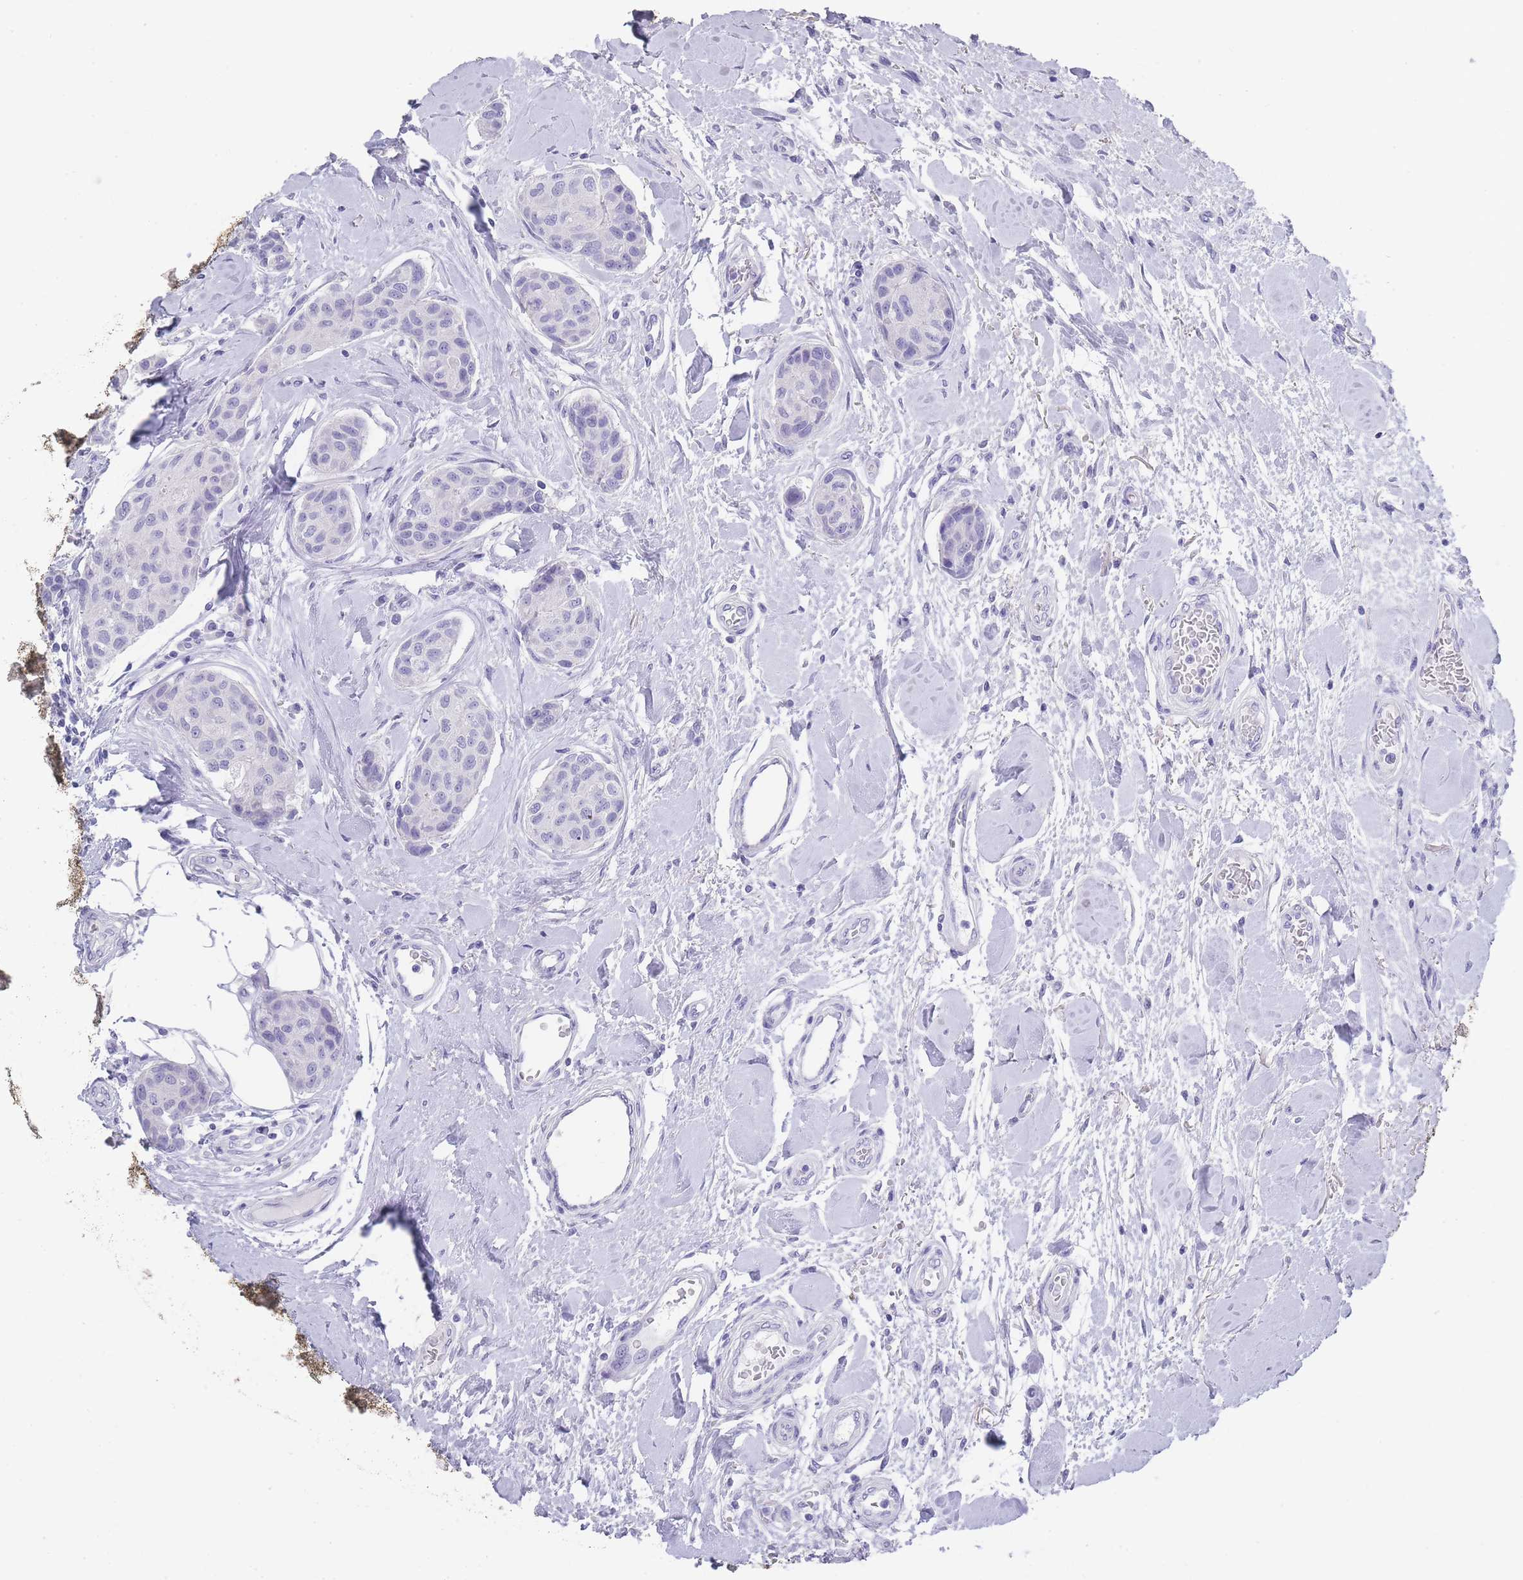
{"staining": {"intensity": "negative", "quantity": "none", "location": "none"}, "tissue": "breast cancer", "cell_type": "Tumor cells", "image_type": "cancer", "snomed": [{"axis": "morphology", "description": "Duct carcinoma"}, {"axis": "topography", "description": "Breast"}, {"axis": "topography", "description": "Lymph node"}], "caption": "Infiltrating ductal carcinoma (breast) stained for a protein using IHC demonstrates no positivity tumor cells.", "gene": "RAB2B", "patient": {"sex": "female", "age": 80}}